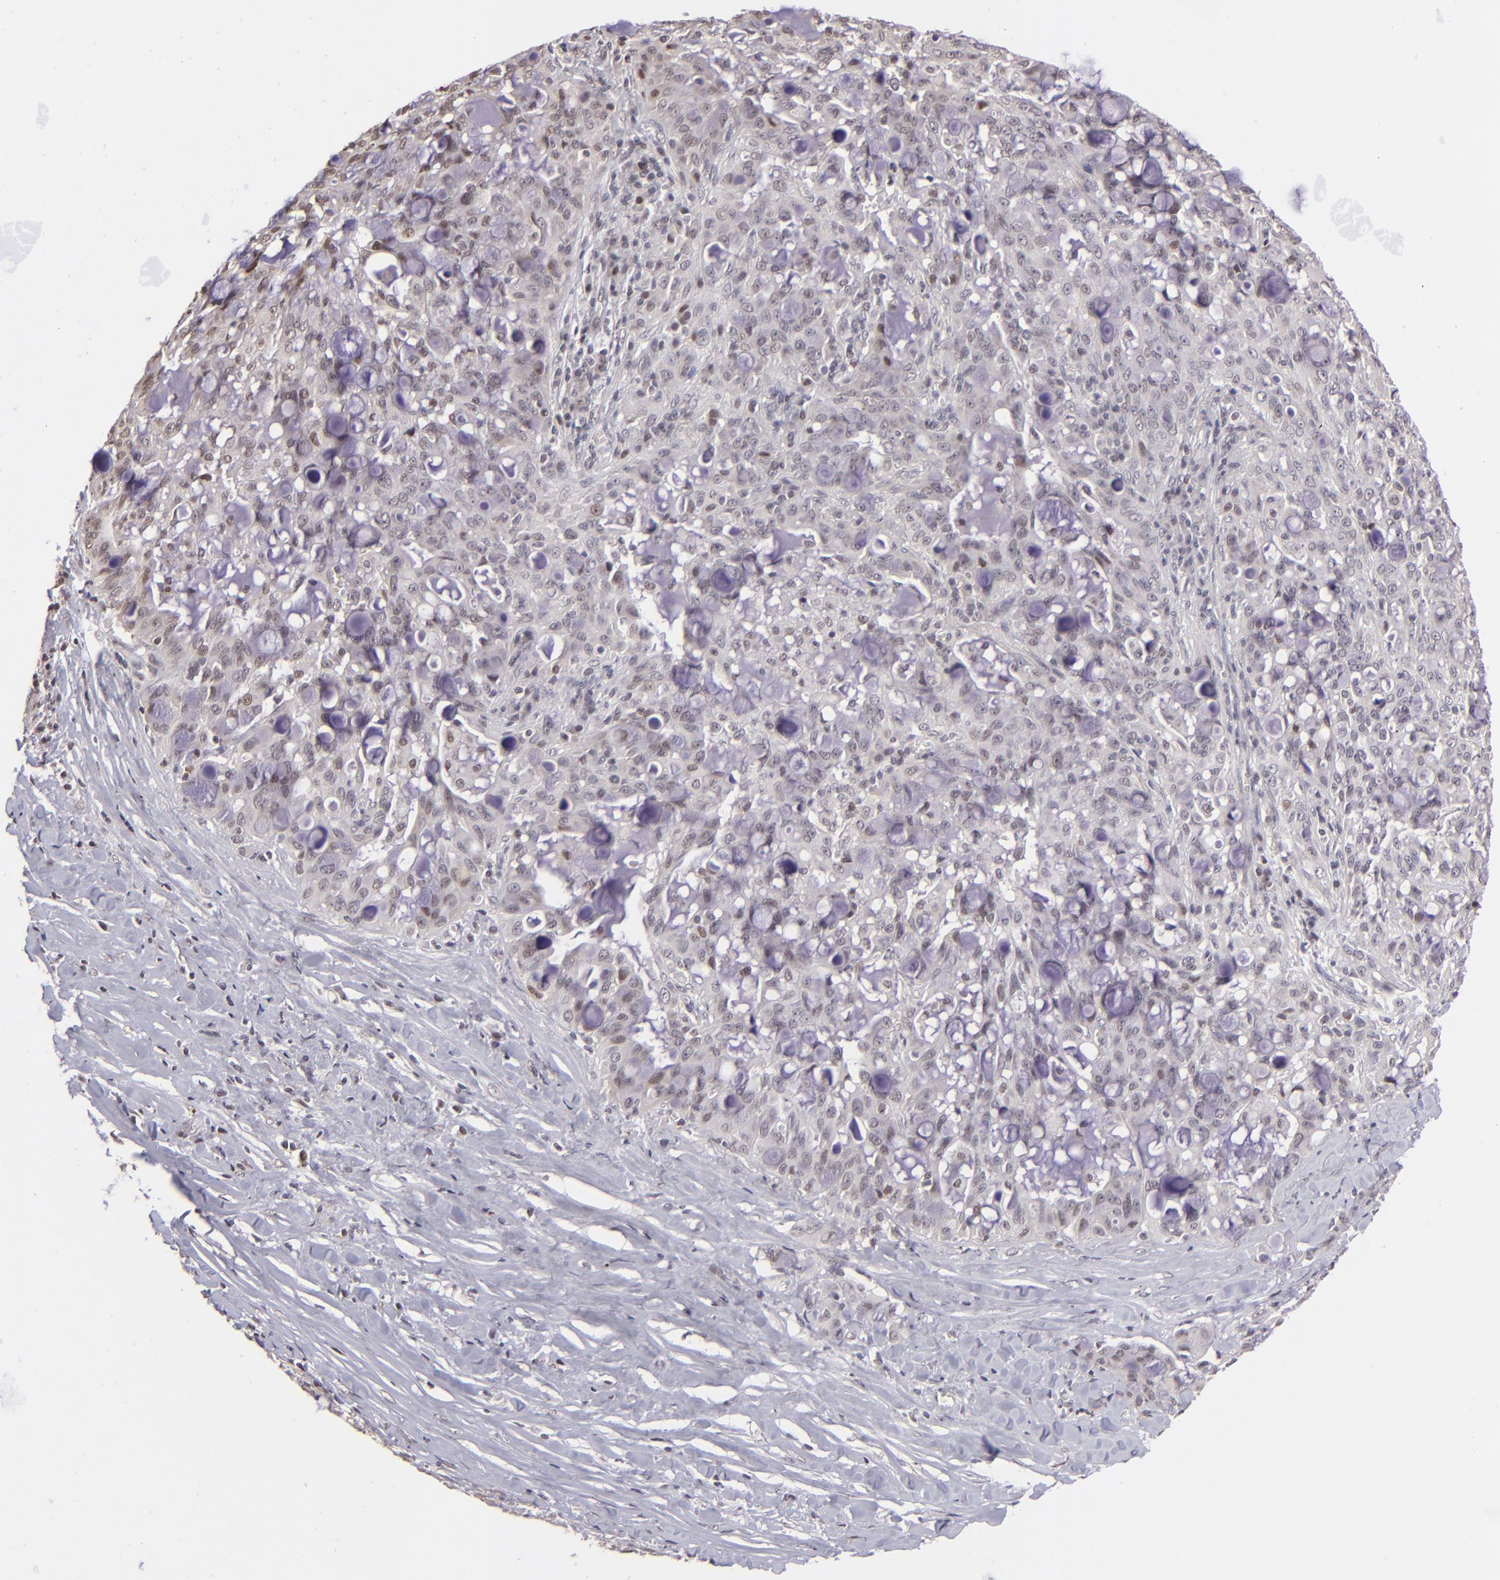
{"staining": {"intensity": "weak", "quantity": "<25%", "location": "nuclear"}, "tissue": "lung cancer", "cell_type": "Tumor cells", "image_type": "cancer", "snomed": [{"axis": "morphology", "description": "Adenocarcinoma, NOS"}, {"axis": "topography", "description": "Lung"}], "caption": "This image is of lung cancer (adenocarcinoma) stained with immunohistochemistry (IHC) to label a protein in brown with the nuclei are counter-stained blue. There is no expression in tumor cells. The staining is performed using DAB brown chromogen with nuclei counter-stained in using hematoxylin.", "gene": "RARB", "patient": {"sex": "female", "age": 44}}